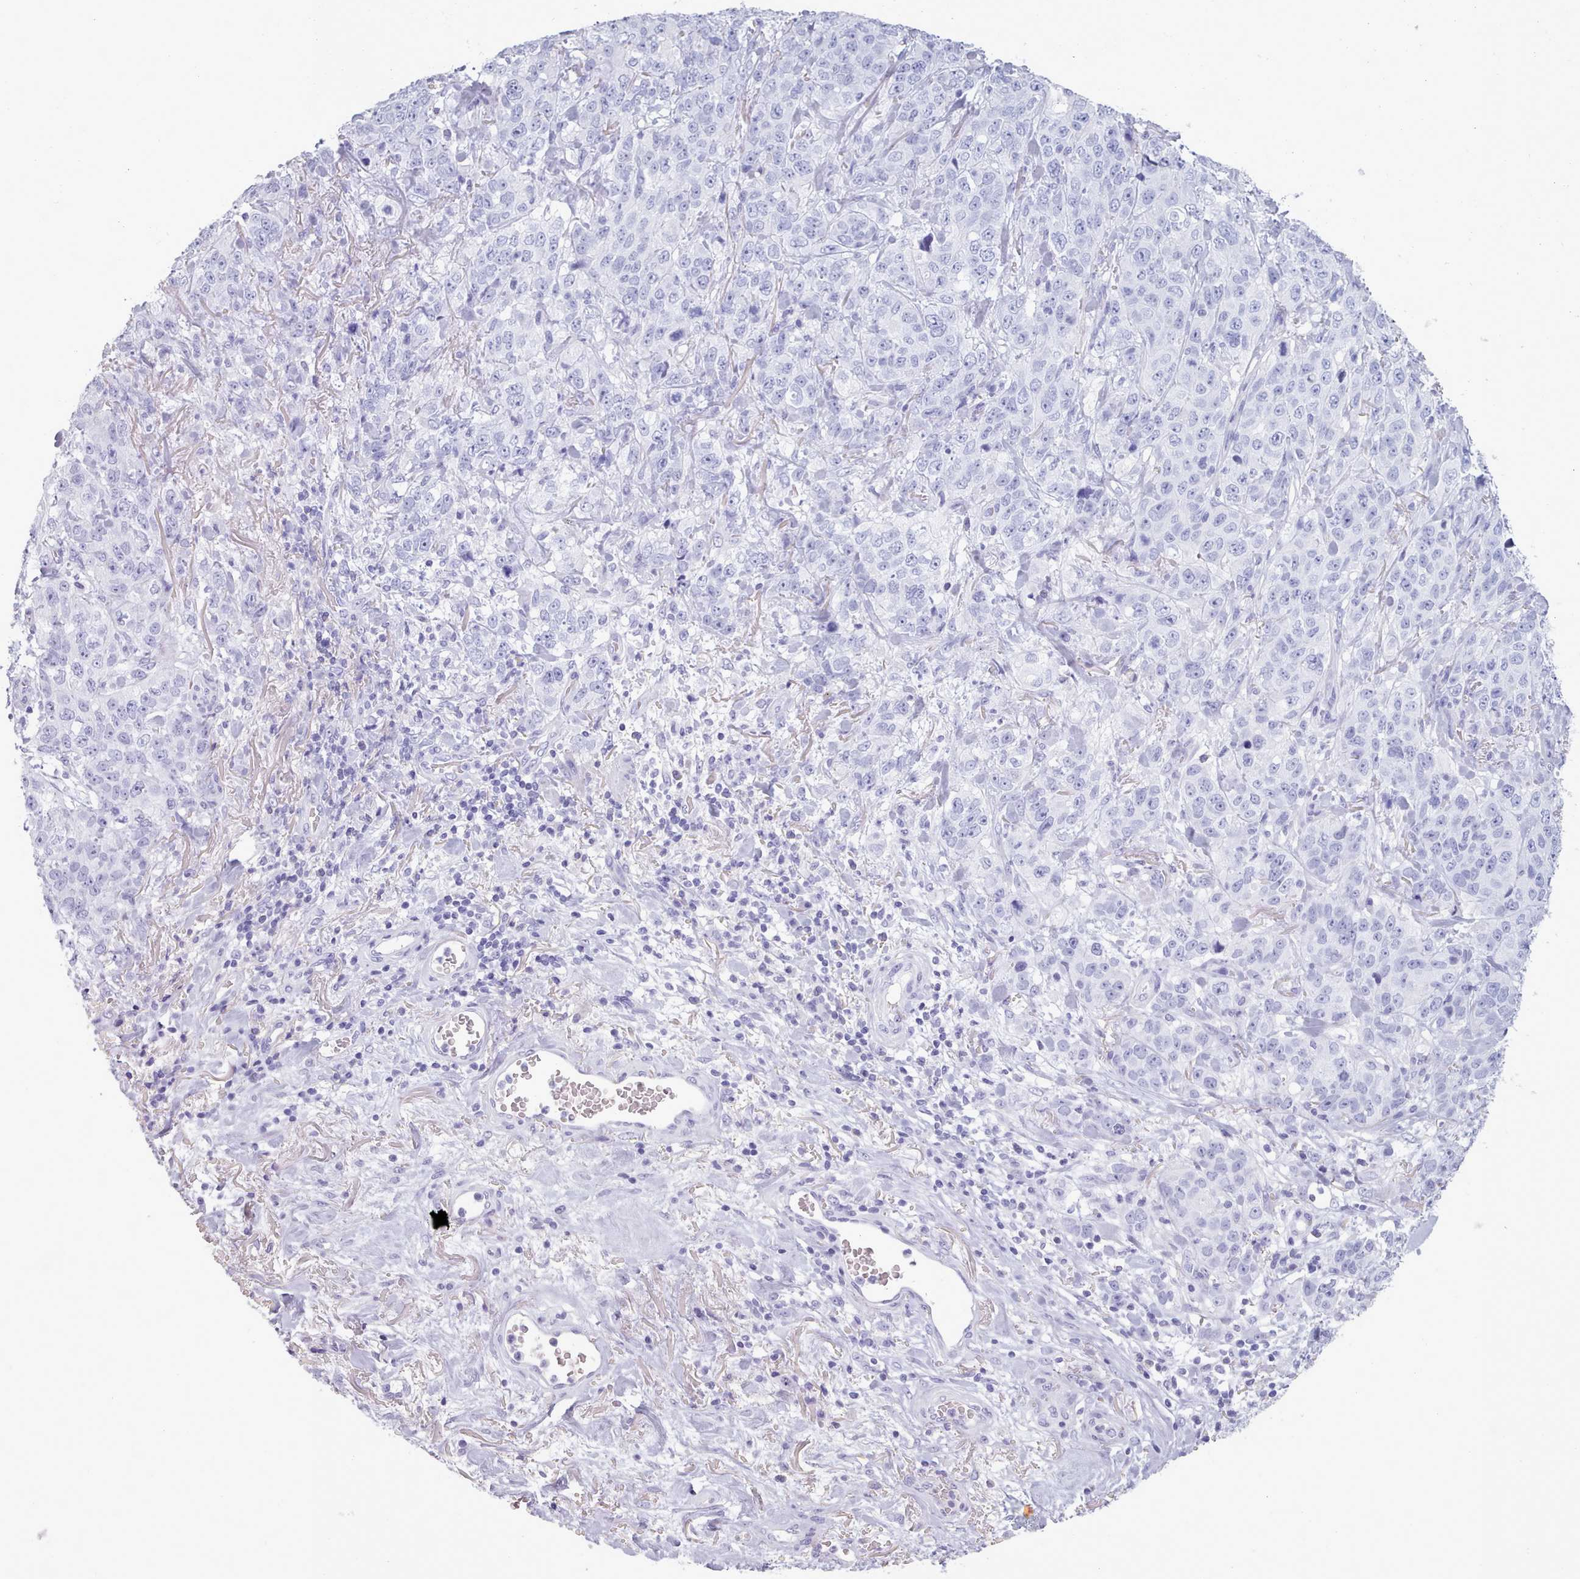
{"staining": {"intensity": "negative", "quantity": "none", "location": "none"}, "tissue": "stomach cancer", "cell_type": "Tumor cells", "image_type": "cancer", "snomed": [{"axis": "morphology", "description": "Adenocarcinoma, NOS"}, {"axis": "topography", "description": "Stomach"}], "caption": "Human stomach cancer (adenocarcinoma) stained for a protein using IHC demonstrates no positivity in tumor cells.", "gene": "ZNF43", "patient": {"sex": "male", "age": 48}}